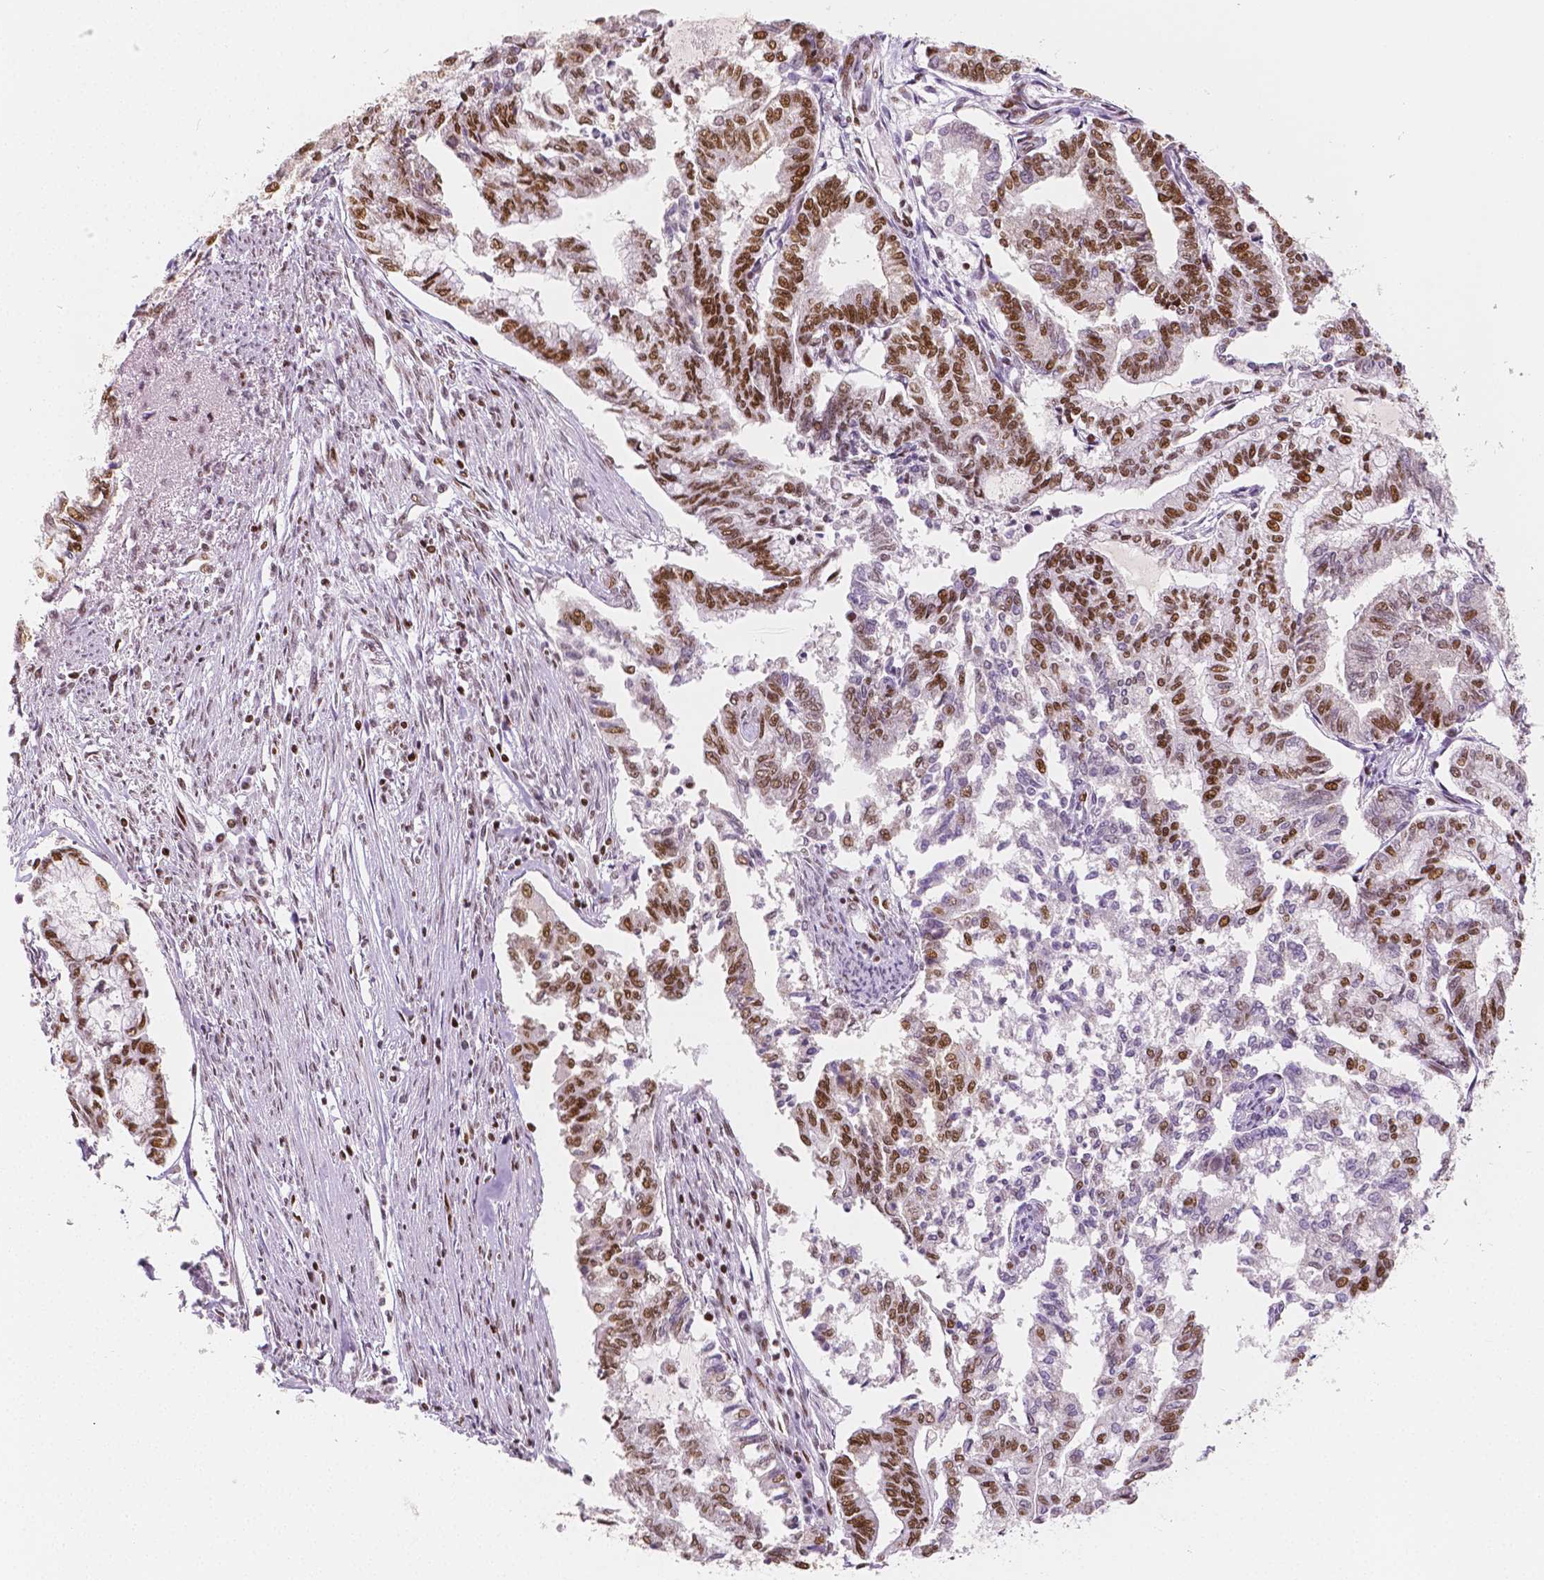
{"staining": {"intensity": "moderate", "quantity": "25%-75%", "location": "nuclear"}, "tissue": "endometrial cancer", "cell_type": "Tumor cells", "image_type": "cancer", "snomed": [{"axis": "morphology", "description": "Adenocarcinoma, NOS"}, {"axis": "topography", "description": "Endometrium"}], "caption": "Moderate nuclear protein positivity is identified in approximately 25%-75% of tumor cells in adenocarcinoma (endometrial).", "gene": "HDAC1", "patient": {"sex": "female", "age": 79}}